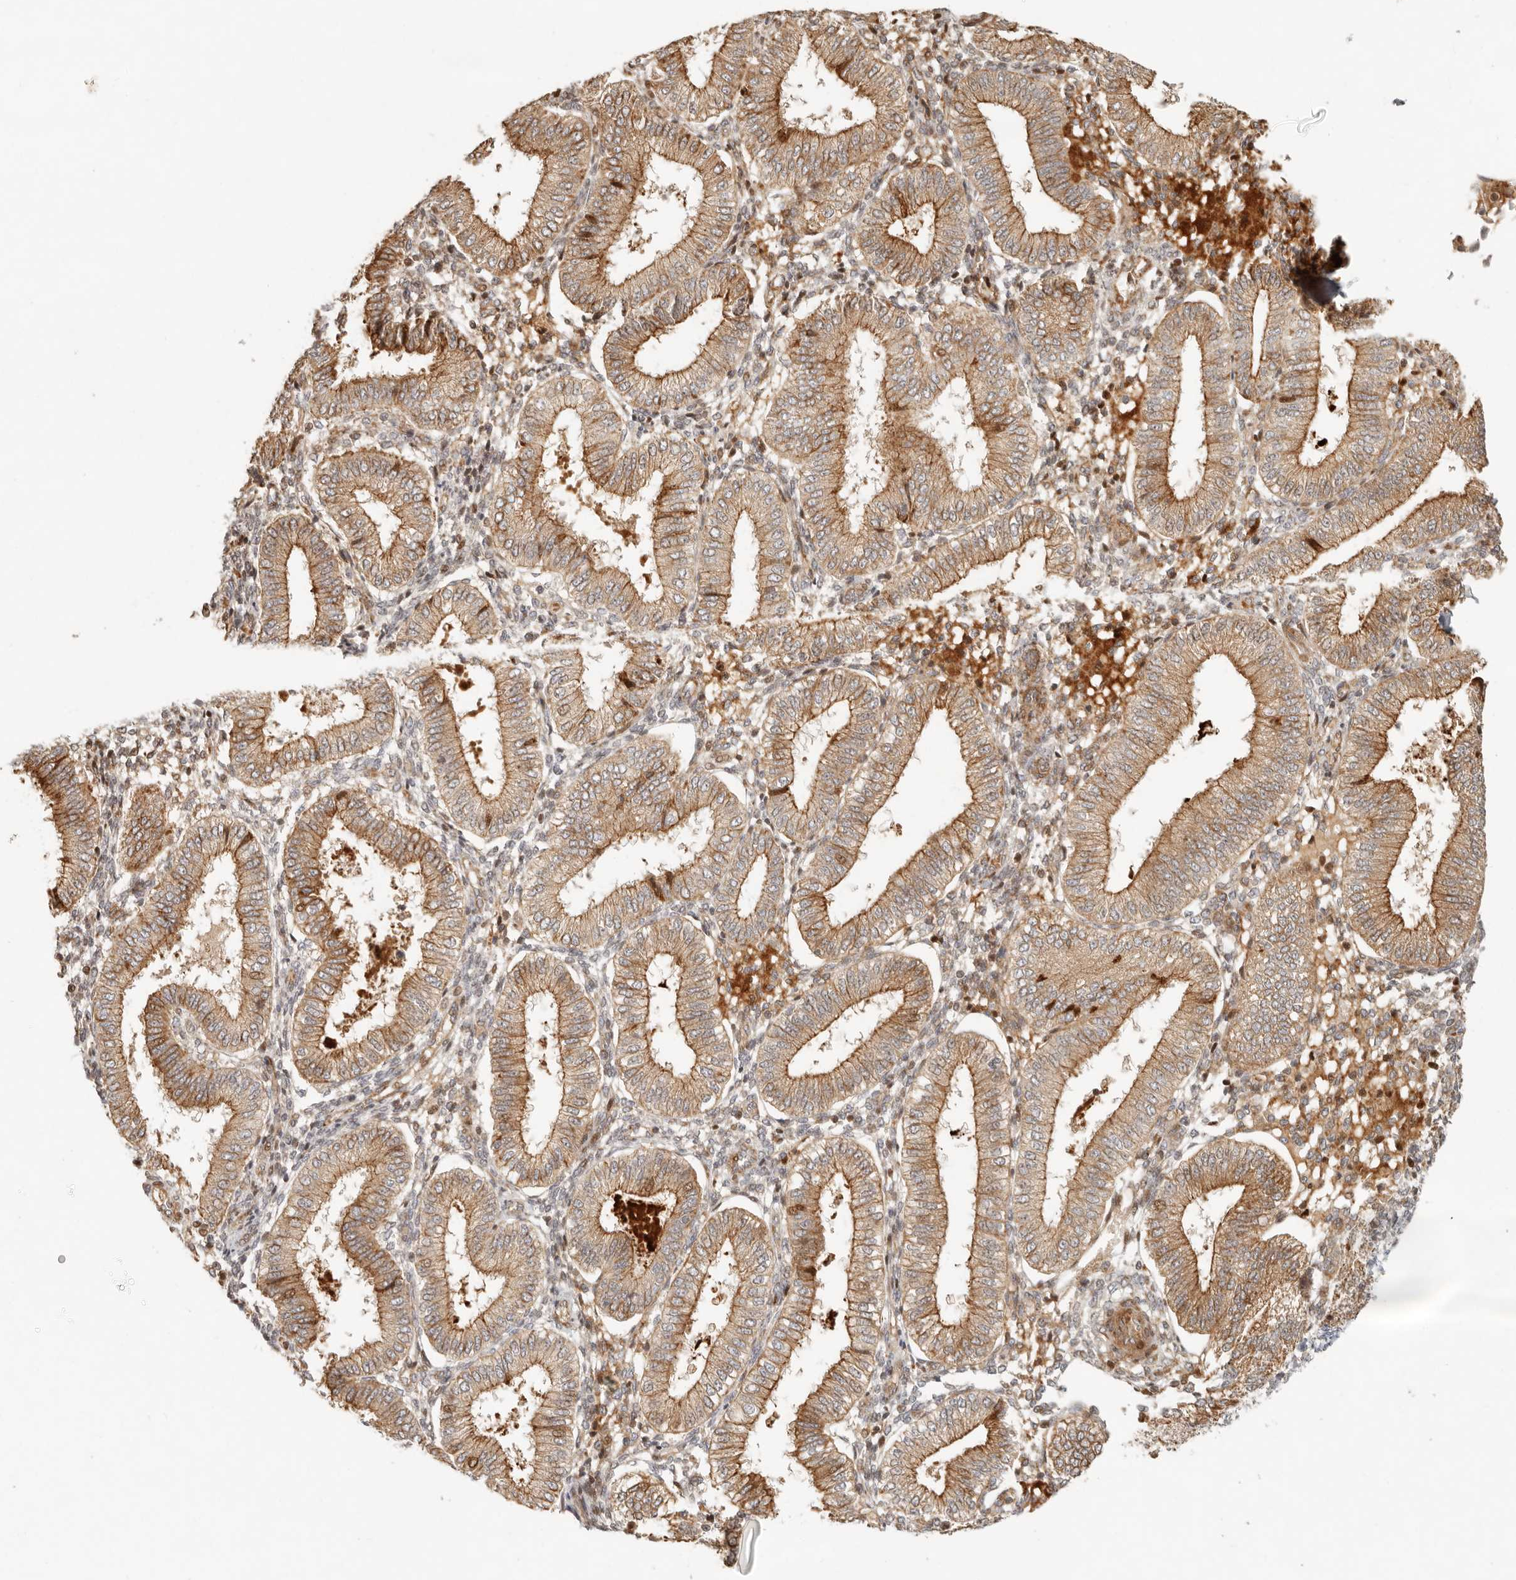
{"staining": {"intensity": "weak", "quantity": "<25%", "location": "nuclear"}, "tissue": "endometrium", "cell_type": "Cells in endometrial stroma", "image_type": "normal", "snomed": [{"axis": "morphology", "description": "Normal tissue, NOS"}, {"axis": "topography", "description": "Endometrium"}], "caption": "DAB (3,3'-diaminobenzidine) immunohistochemical staining of unremarkable human endometrium displays no significant expression in cells in endometrial stroma. (DAB (3,3'-diaminobenzidine) immunohistochemistry (IHC) visualized using brightfield microscopy, high magnification).", "gene": "KLHL38", "patient": {"sex": "female", "age": 39}}